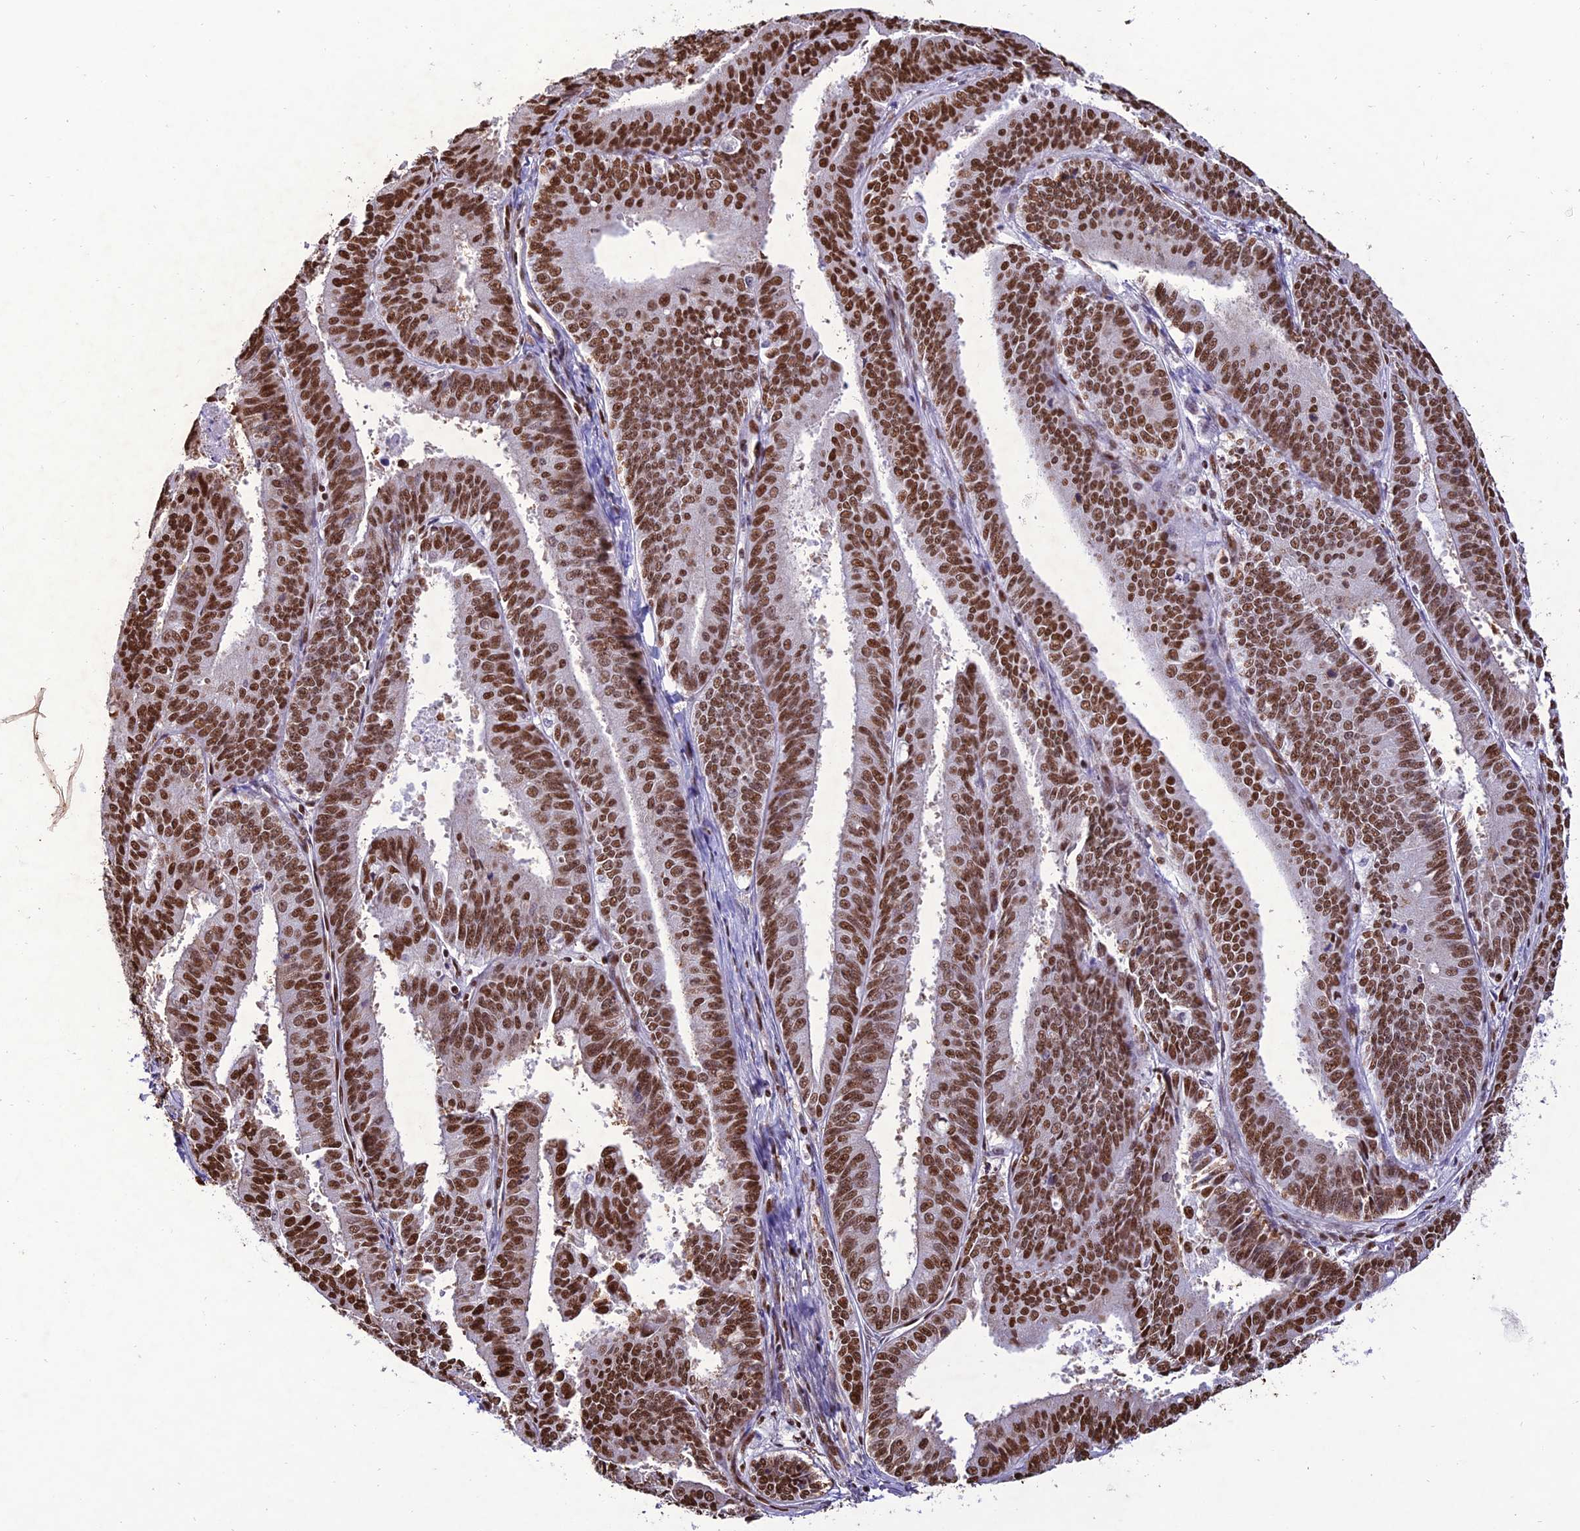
{"staining": {"intensity": "strong", "quantity": ">75%", "location": "nuclear"}, "tissue": "endometrial cancer", "cell_type": "Tumor cells", "image_type": "cancer", "snomed": [{"axis": "morphology", "description": "Adenocarcinoma, NOS"}, {"axis": "topography", "description": "Endometrium"}], "caption": "Approximately >75% of tumor cells in endometrial adenocarcinoma reveal strong nuclear protein positivity as visualized by brown immunohistochemical staining.", "gene": "INO80E", "patient": {"sex": "female", "age": 73}}